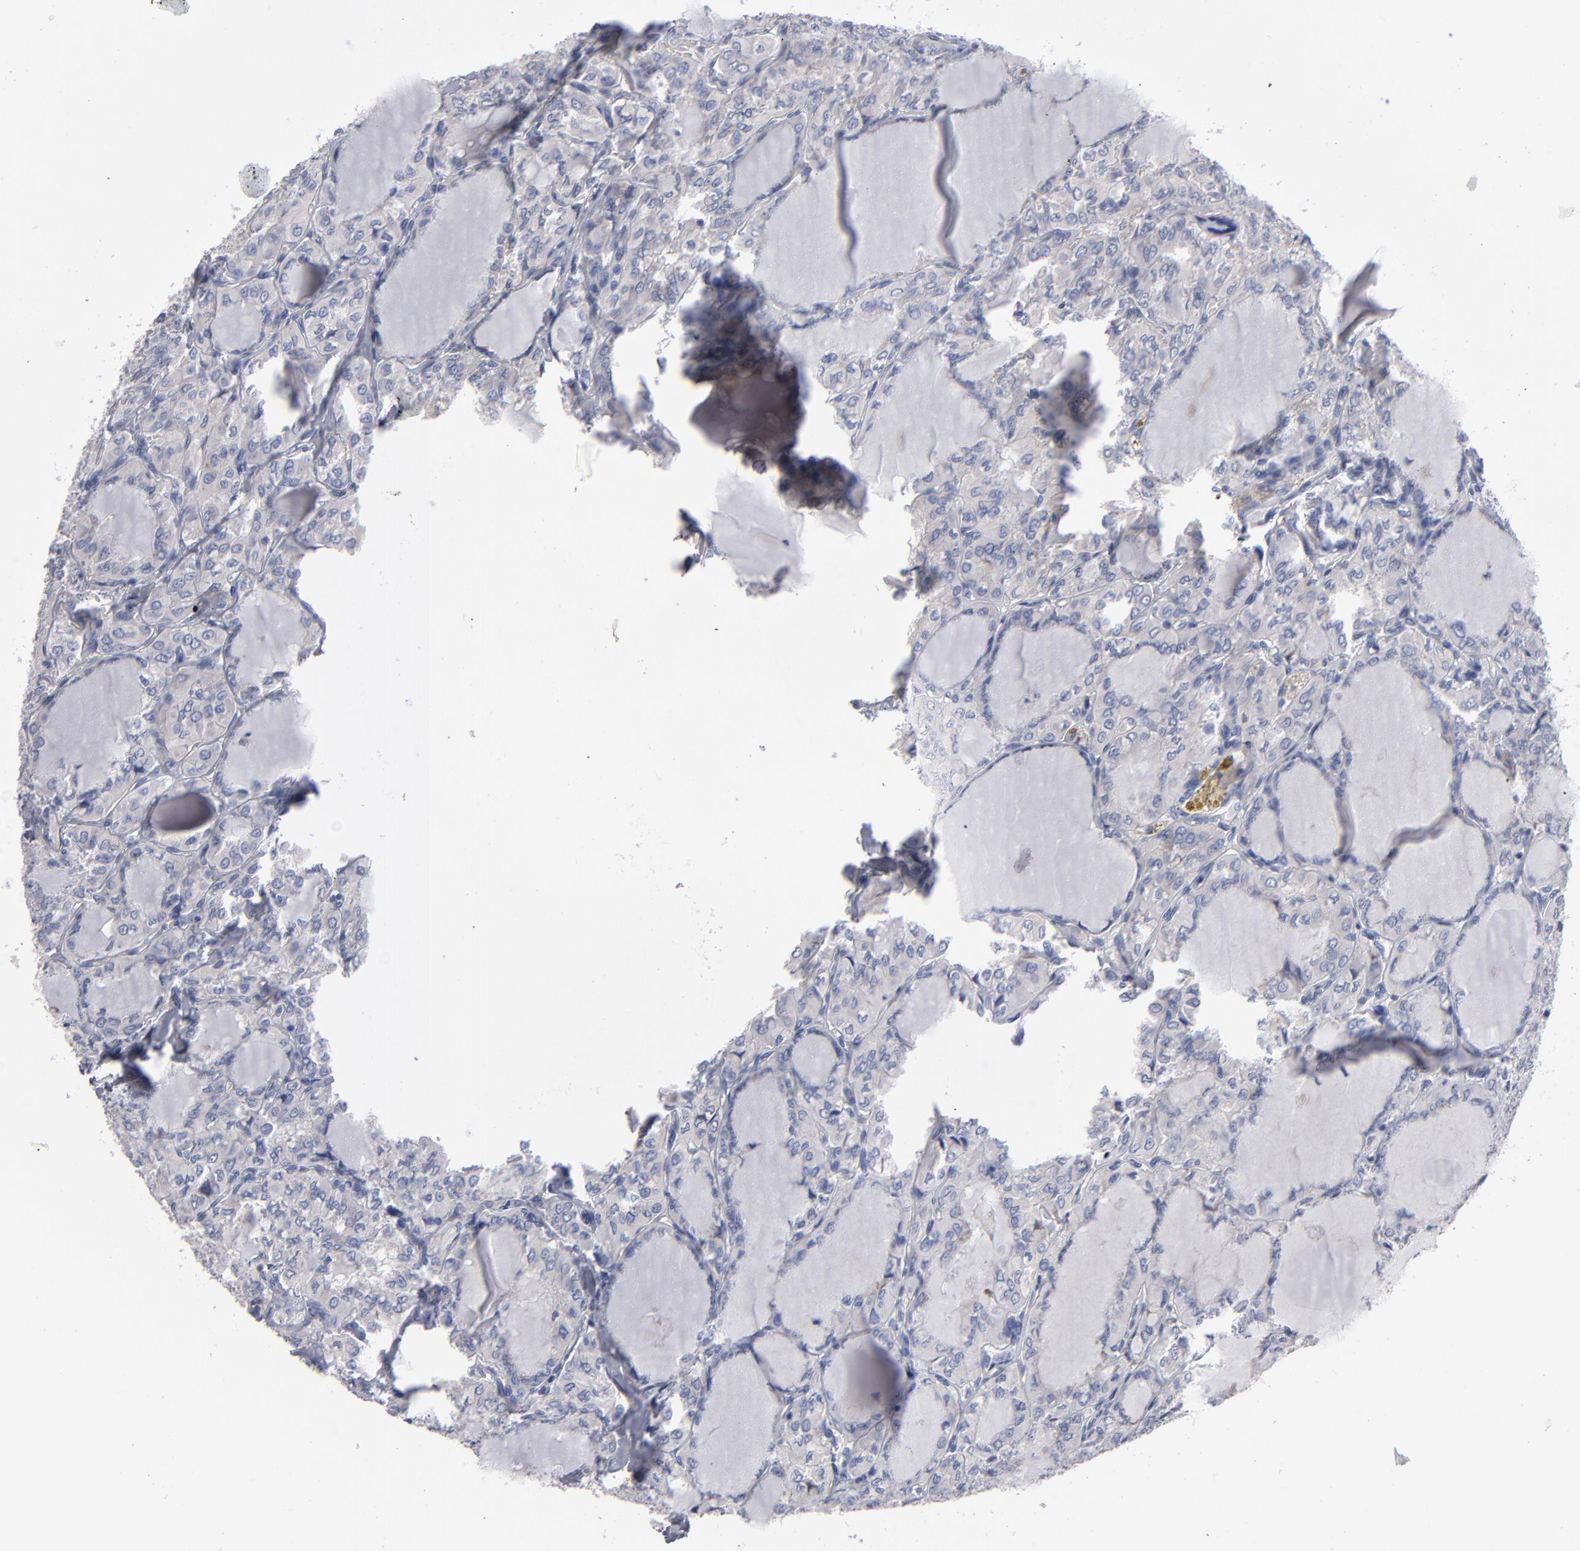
{"staining": {"intensity": "weak", "quantity": "25%-75%", "location": "cytoplasmic/membranous"}, "tissue": "thyroid cancer", "cell_type": "Tumor cells", "image_type": "cancer", "snomed": [{"axis": "morphology", "description": "Papillary adenocarcinoma, NOS"}, {"axis": "topography", "description": "Thyroid gland"}], "caption": "Thyroid cancer (papillary adenocarcinoma) stained with immunohistochemistry (IHC) demonstrates weak cytoplasmic/membranous expression in about 25%-75% of tumor cells.", "gene": "CCDC80", "patient": {"sex": "male", "age": 20}}